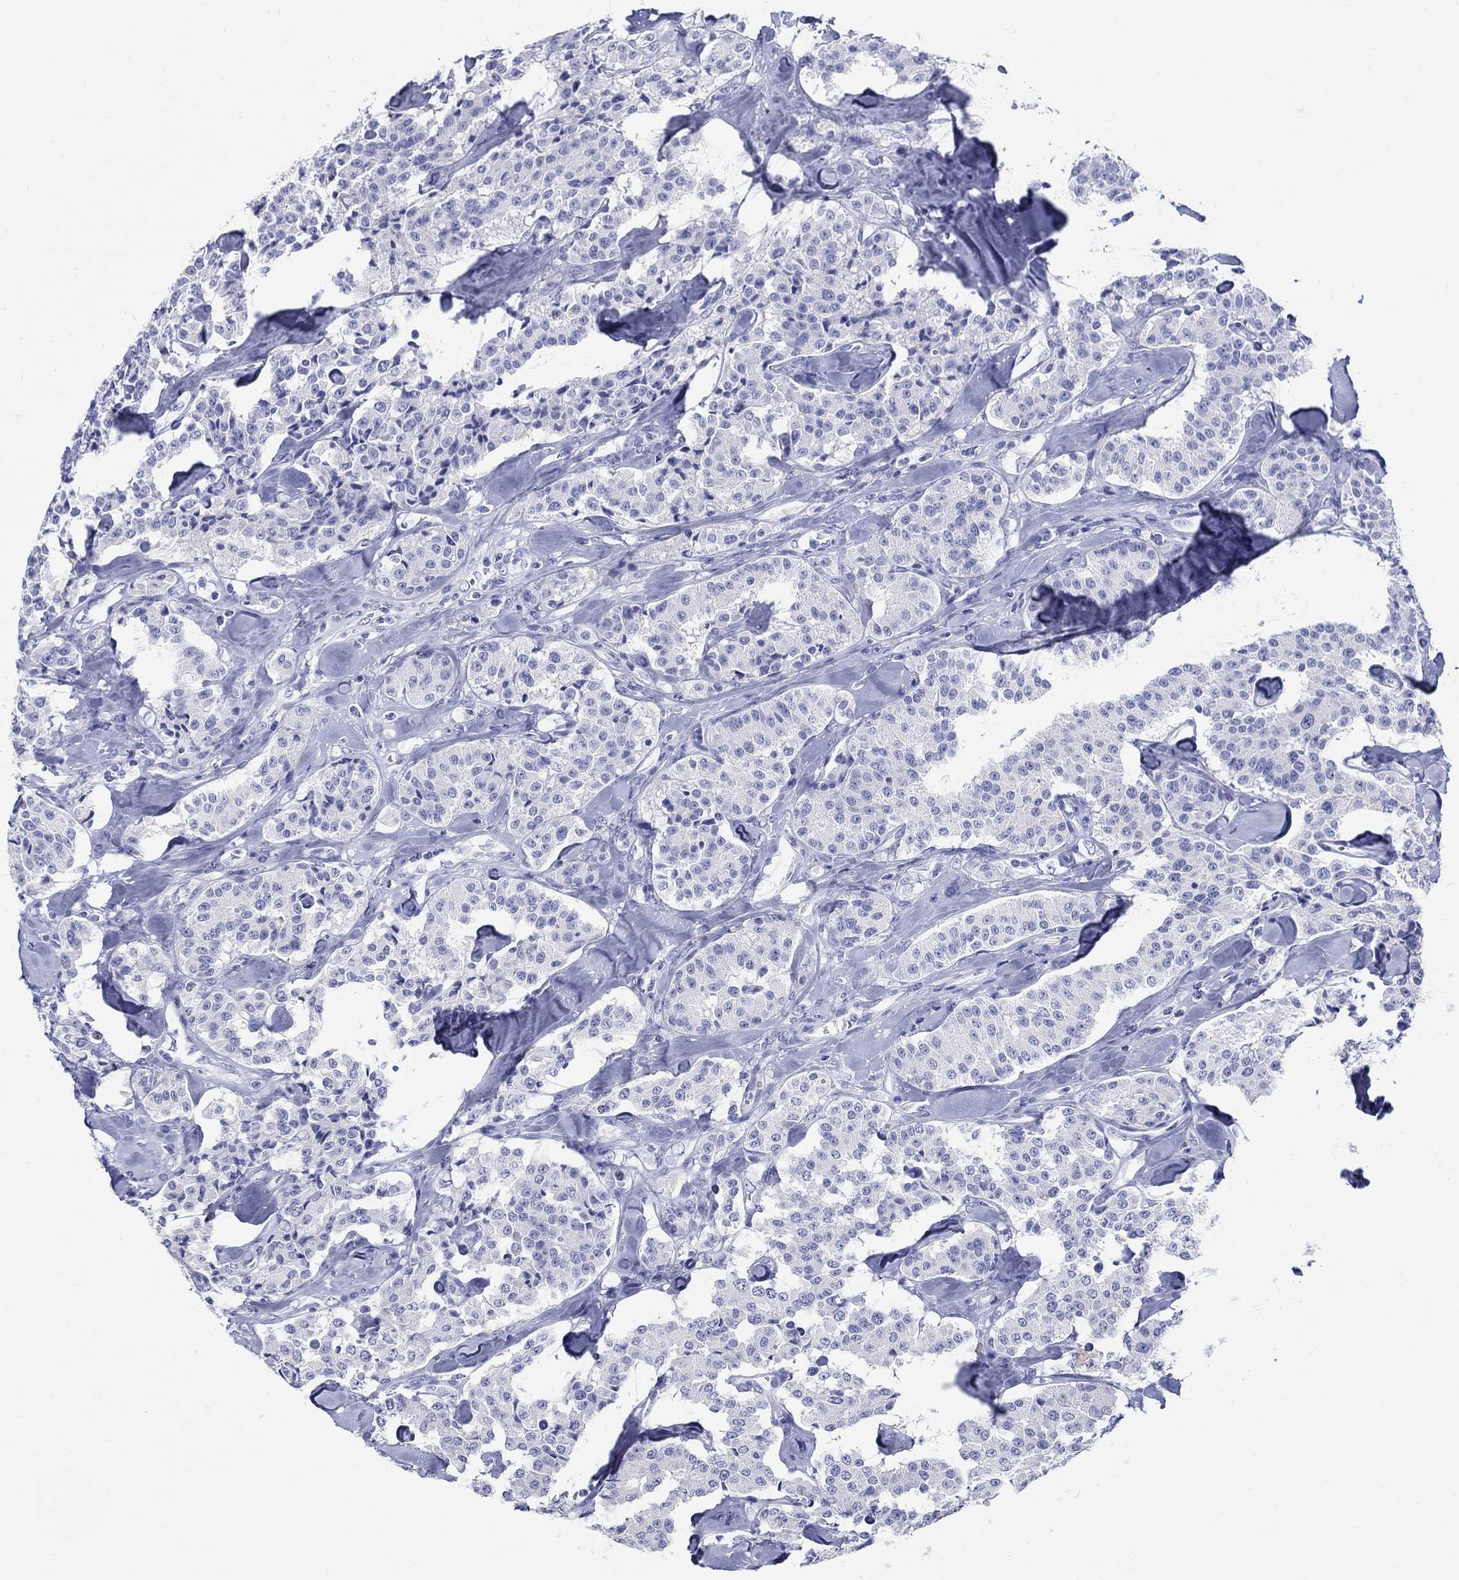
{"staining": {"intensity": "negative", "quantity": "none", "location": "none"}, "tissue": "carcinoid", "cell_type": "Tumor cells", "image_type": "cancer", "snomed": [{"axis": "morphology", "description": "Carcinoid, malignant, NOS"}, {"axis": "topography", "description": "Pancreas"}], "caption": "An IHC micrograph of carcinoid (malignant) is shown. There is no staining in tumor cells of carcinoid (malignant).", "gene": "LAMP5", "patient": {"sex": "male", "age": 41}}